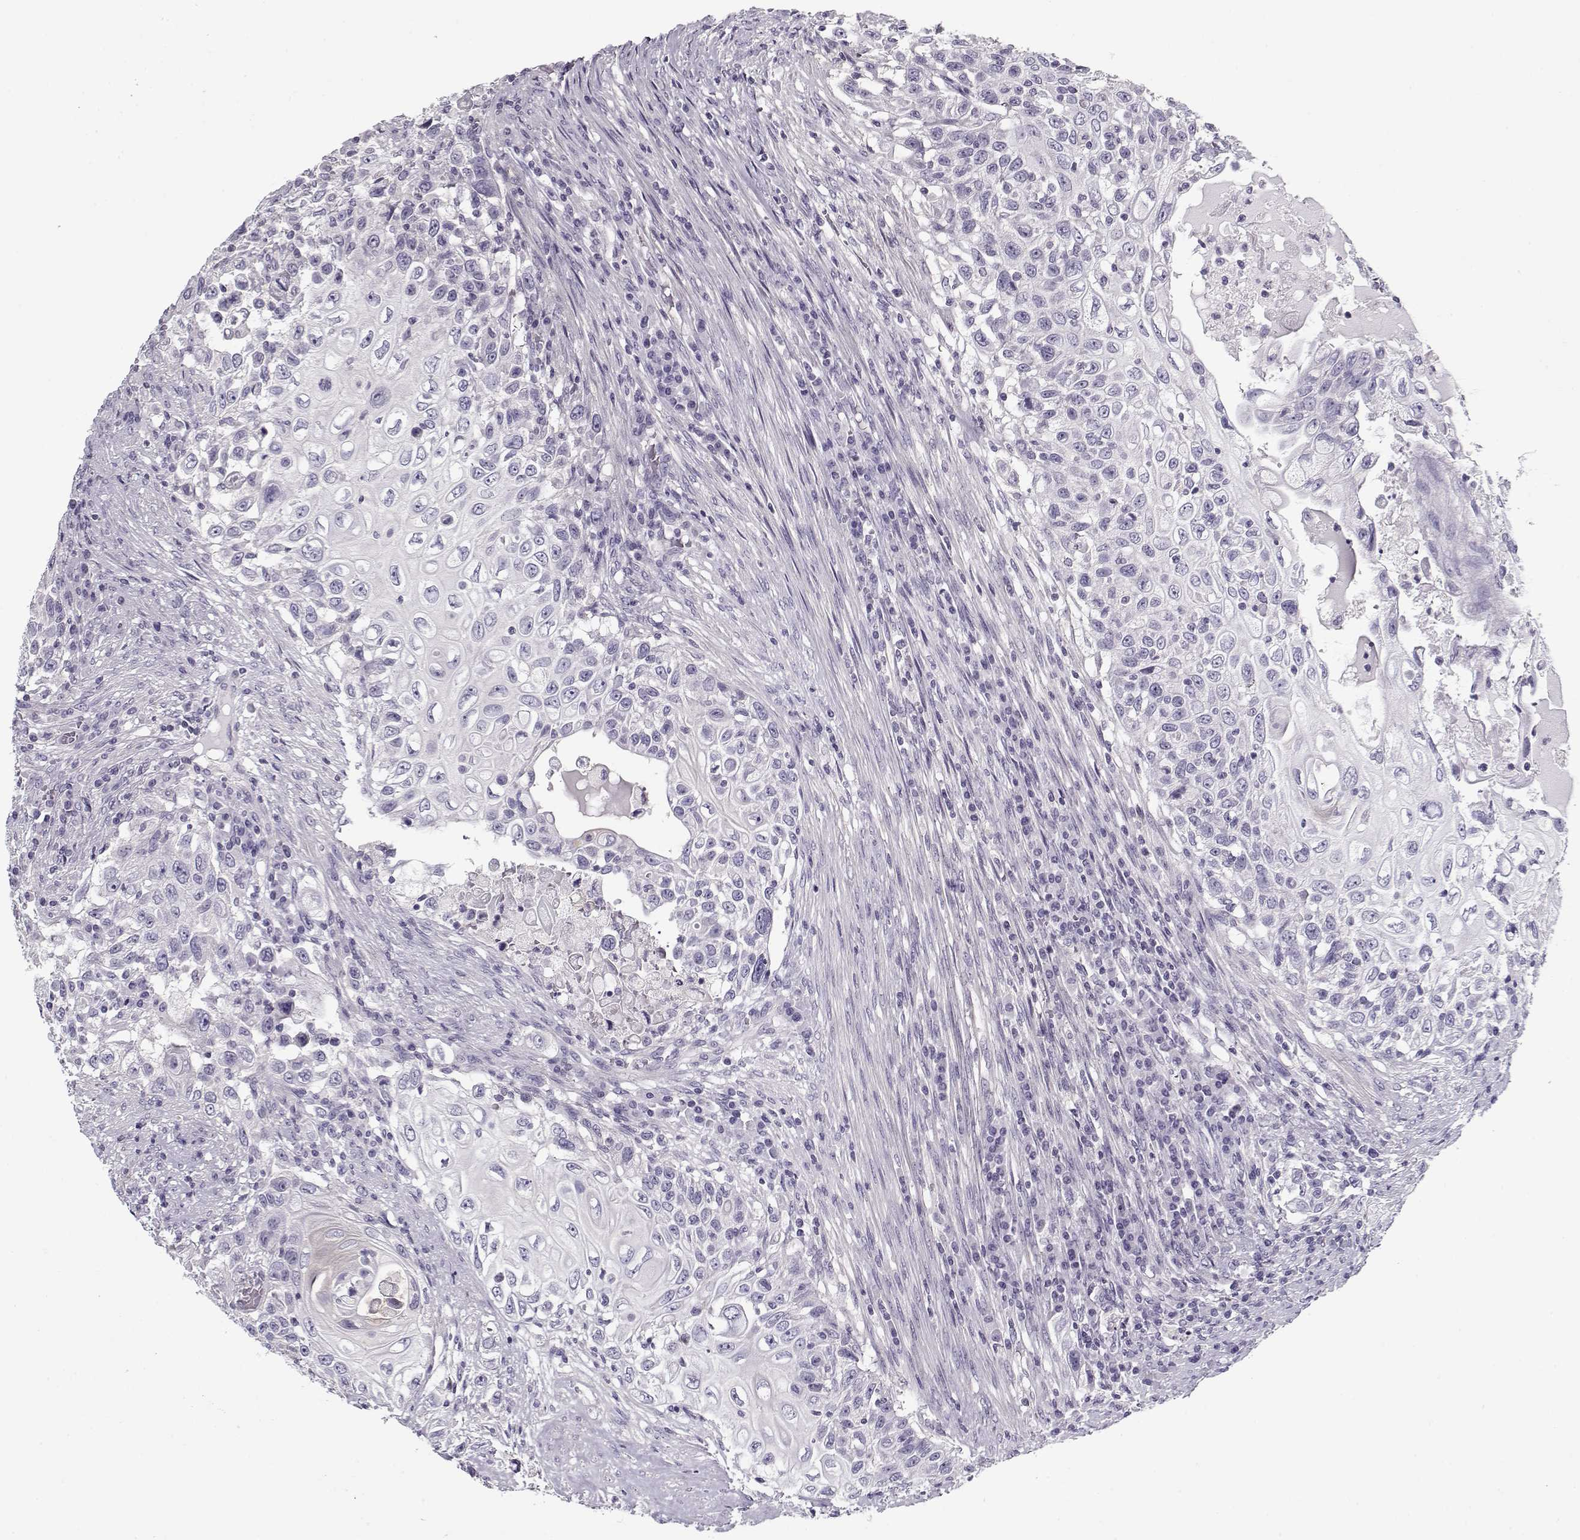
{"staining": {"intensity": "negative", "quantity": "none", "location": "none"}, "tissue": "urothelial cancer", "cell_type": "Tumor cells", "image_type": "cancer", "snomed": [{"axis": "morphology", "description": "Urothelial carcinoma, High grade"}, {"axis": "topography", "description": "Urinary bladder"}], "caption": "This is an immunohistochemistry (IHC) histopathology image of high-grade urothelial carcinoma. There is no positivity in tumor cells.", "gene": "CCDC136", "patient": {"sex": "female", "age": 56}}